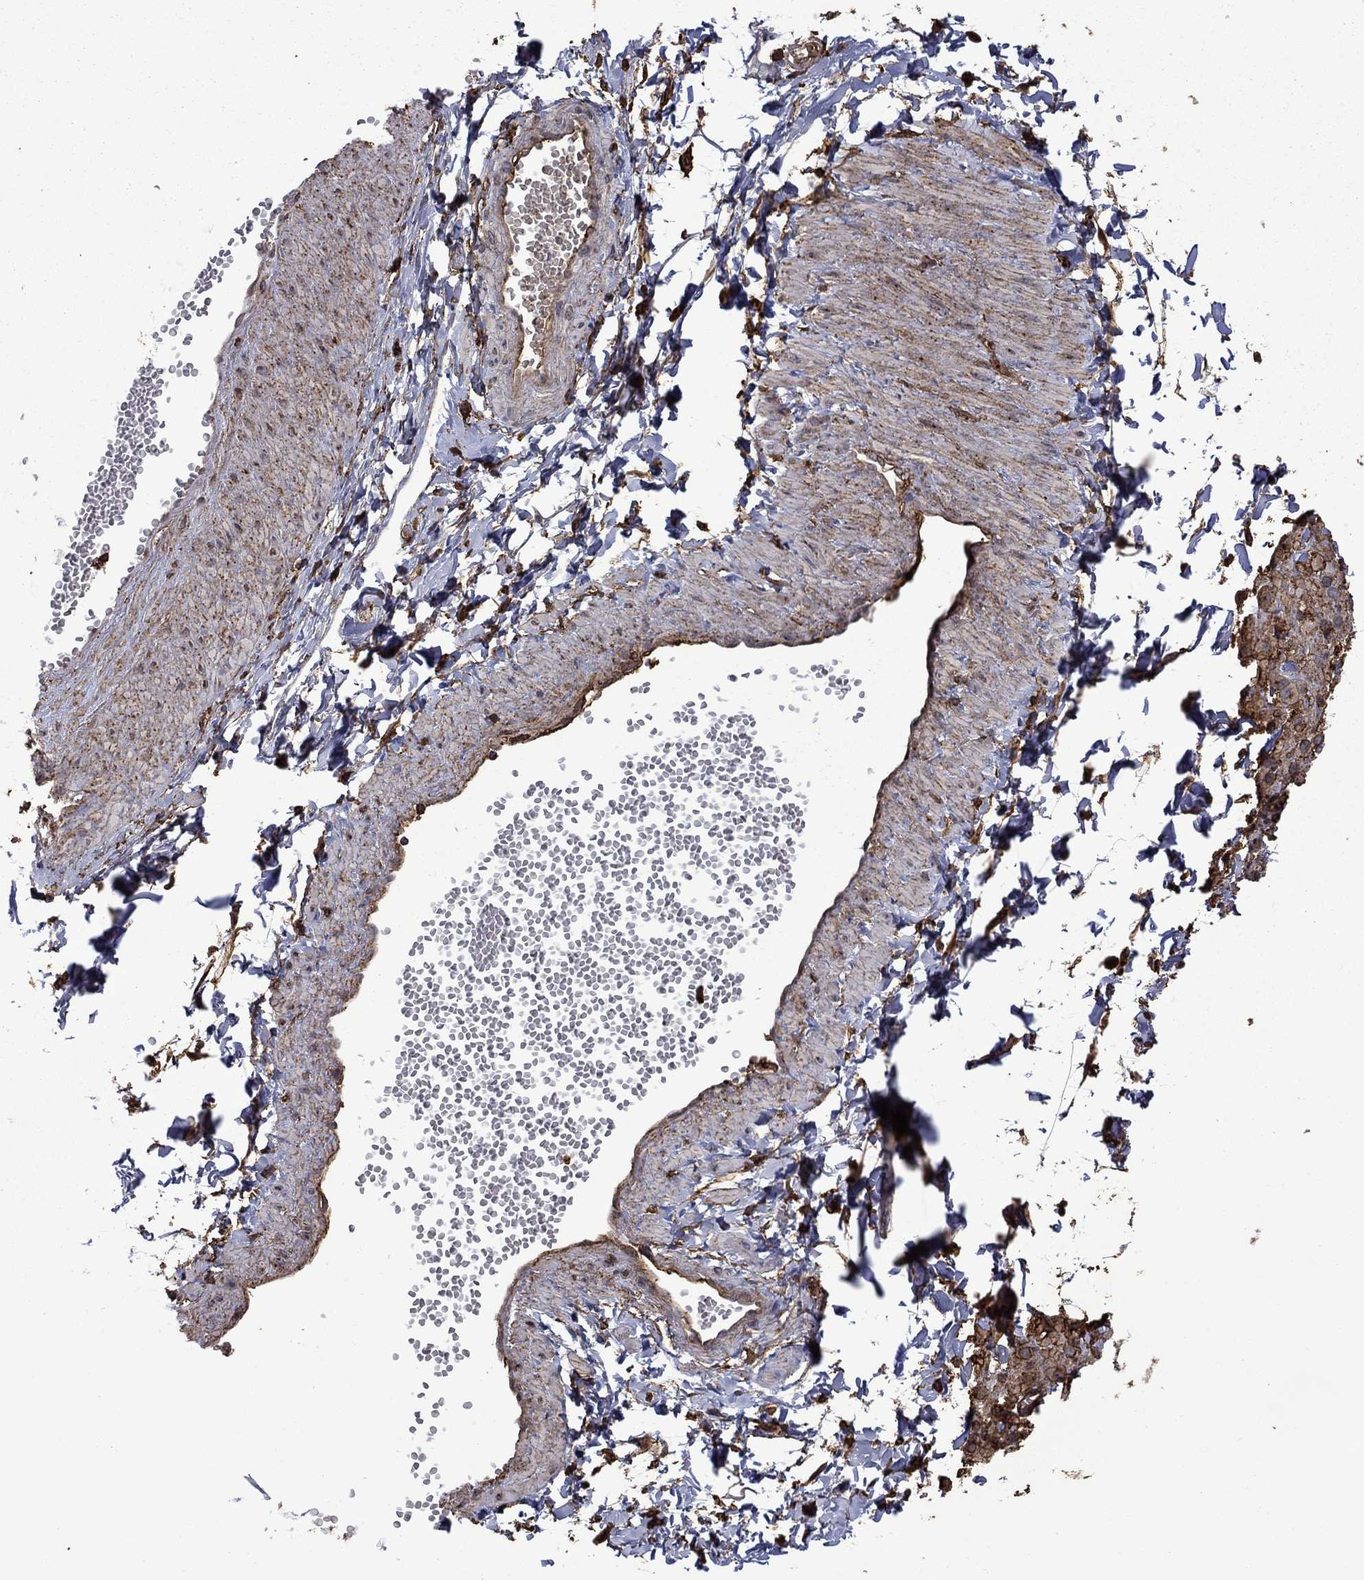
{"staining": {"intensity": "negative", "quantity": "none", "location": "none"}, "tissue": "adipose tissue", "cell_type": "Adipocytes", "image_type": "normal", "snomed": [{"axis": "morphology", "description": "Normal tissue, NOS"}, {"axis": "topography", "description": "Smooth muscle"}, {"axis": "topography", "description": "Peripheral nerve tissue"}], "caption": "Human adipose tissue stained for a protein using IHC displays no staining in adipocytes.", "gene": "PLAU", "patient": {"sex": "male", "age": 22}}